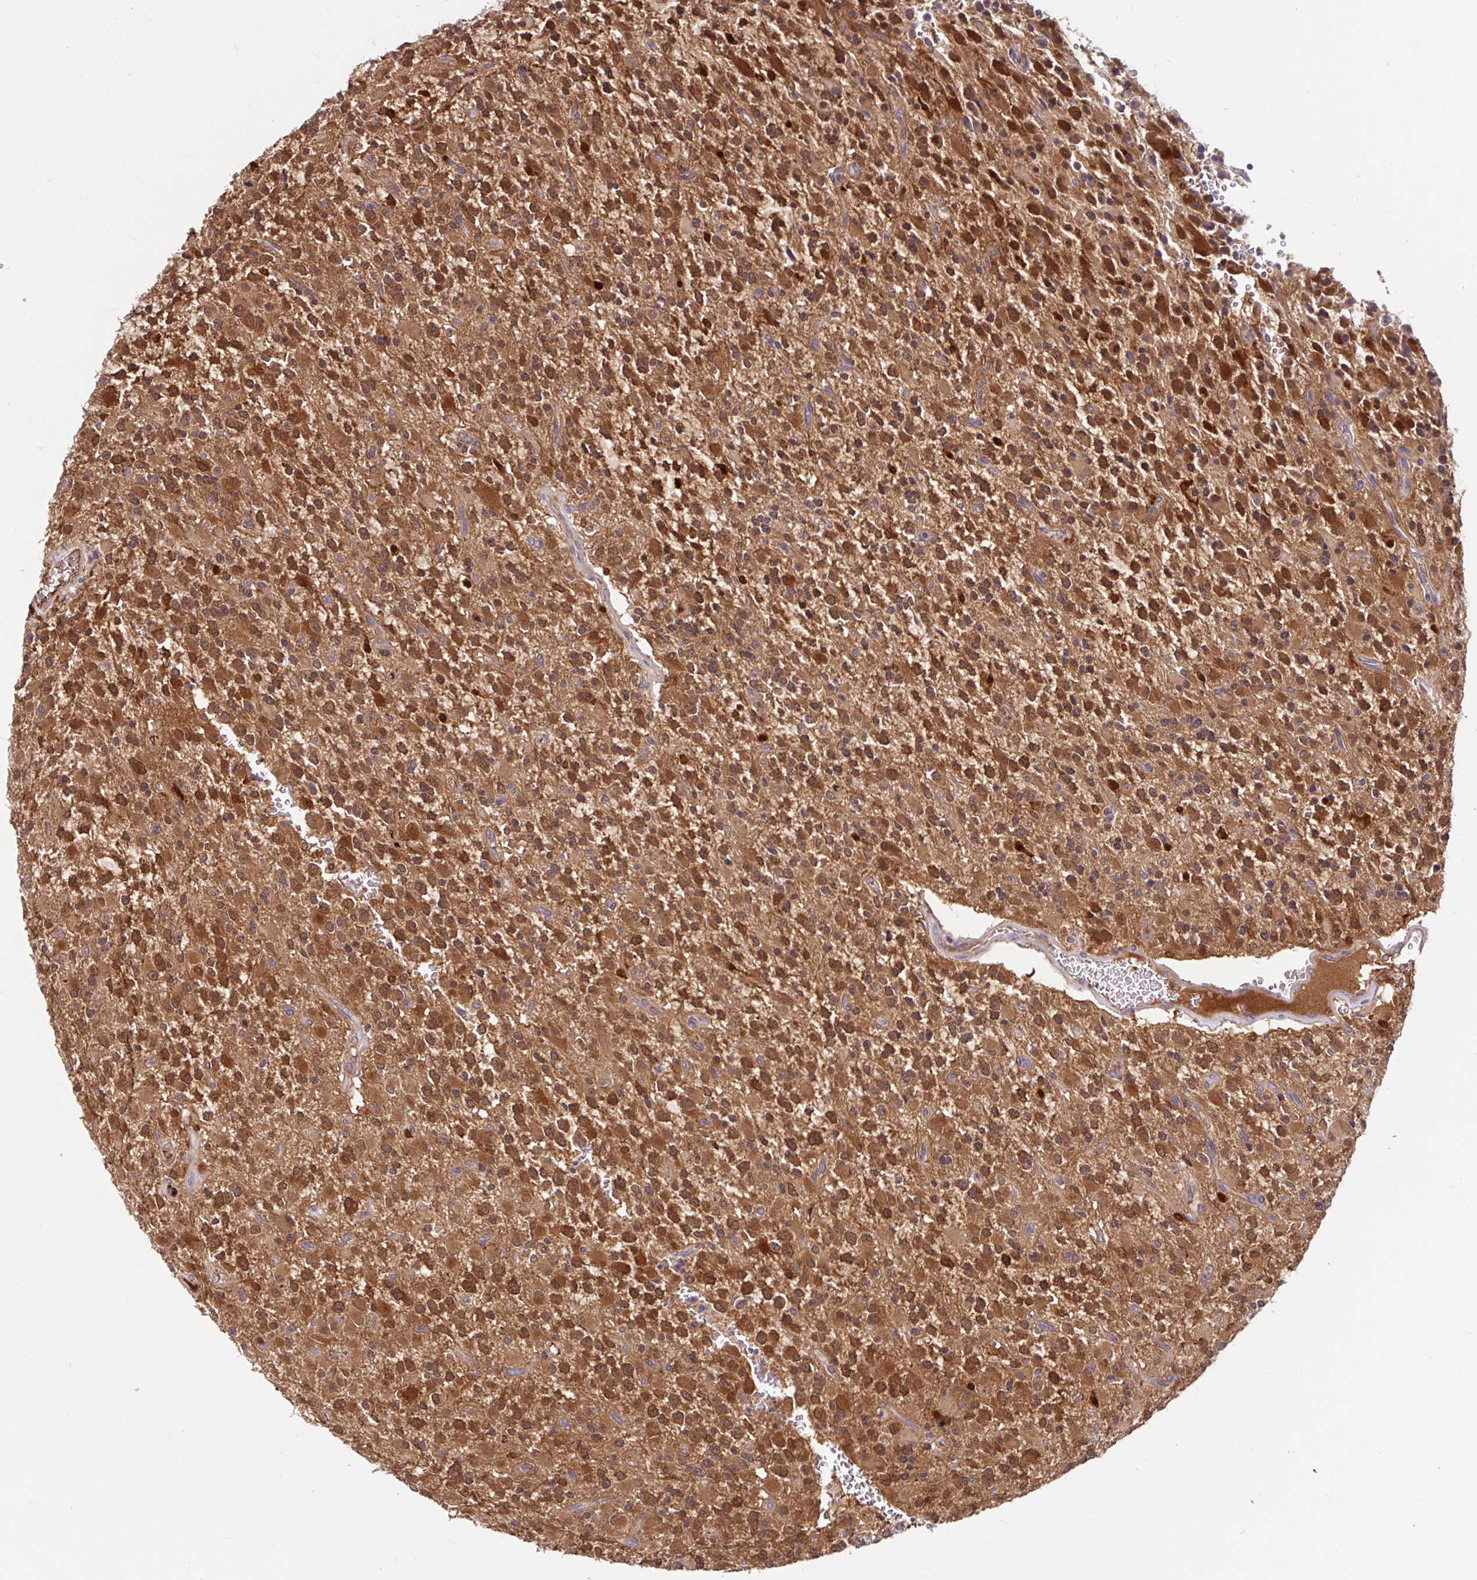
{"staining": {"intensity": "moderate", "quantity": ">75%", "location": "cytoplasmic/membranous,nuclear"}, "tissue": "glioma", "cell_type": "Tumor cells", "image_type": "cancer", "snomed": [{"axis": "morphology", "description": "Glioma, malignant, High grade"}, {"axis": "topography", "description": "Brain"}], "caption": "The immunohistochemical stain highlights moderate cytoplasmic/membranous and nuclear staining in tumor cells of high-grade glioma (malignant) tissue. The staining was performed using DAB to visualize the protein expression in brown, while the nuclei were stained in blue with hematoxylin (Magnification: 20x).", "gene": "BLVRA", "patient": {"sex": "male", "age": 34}}